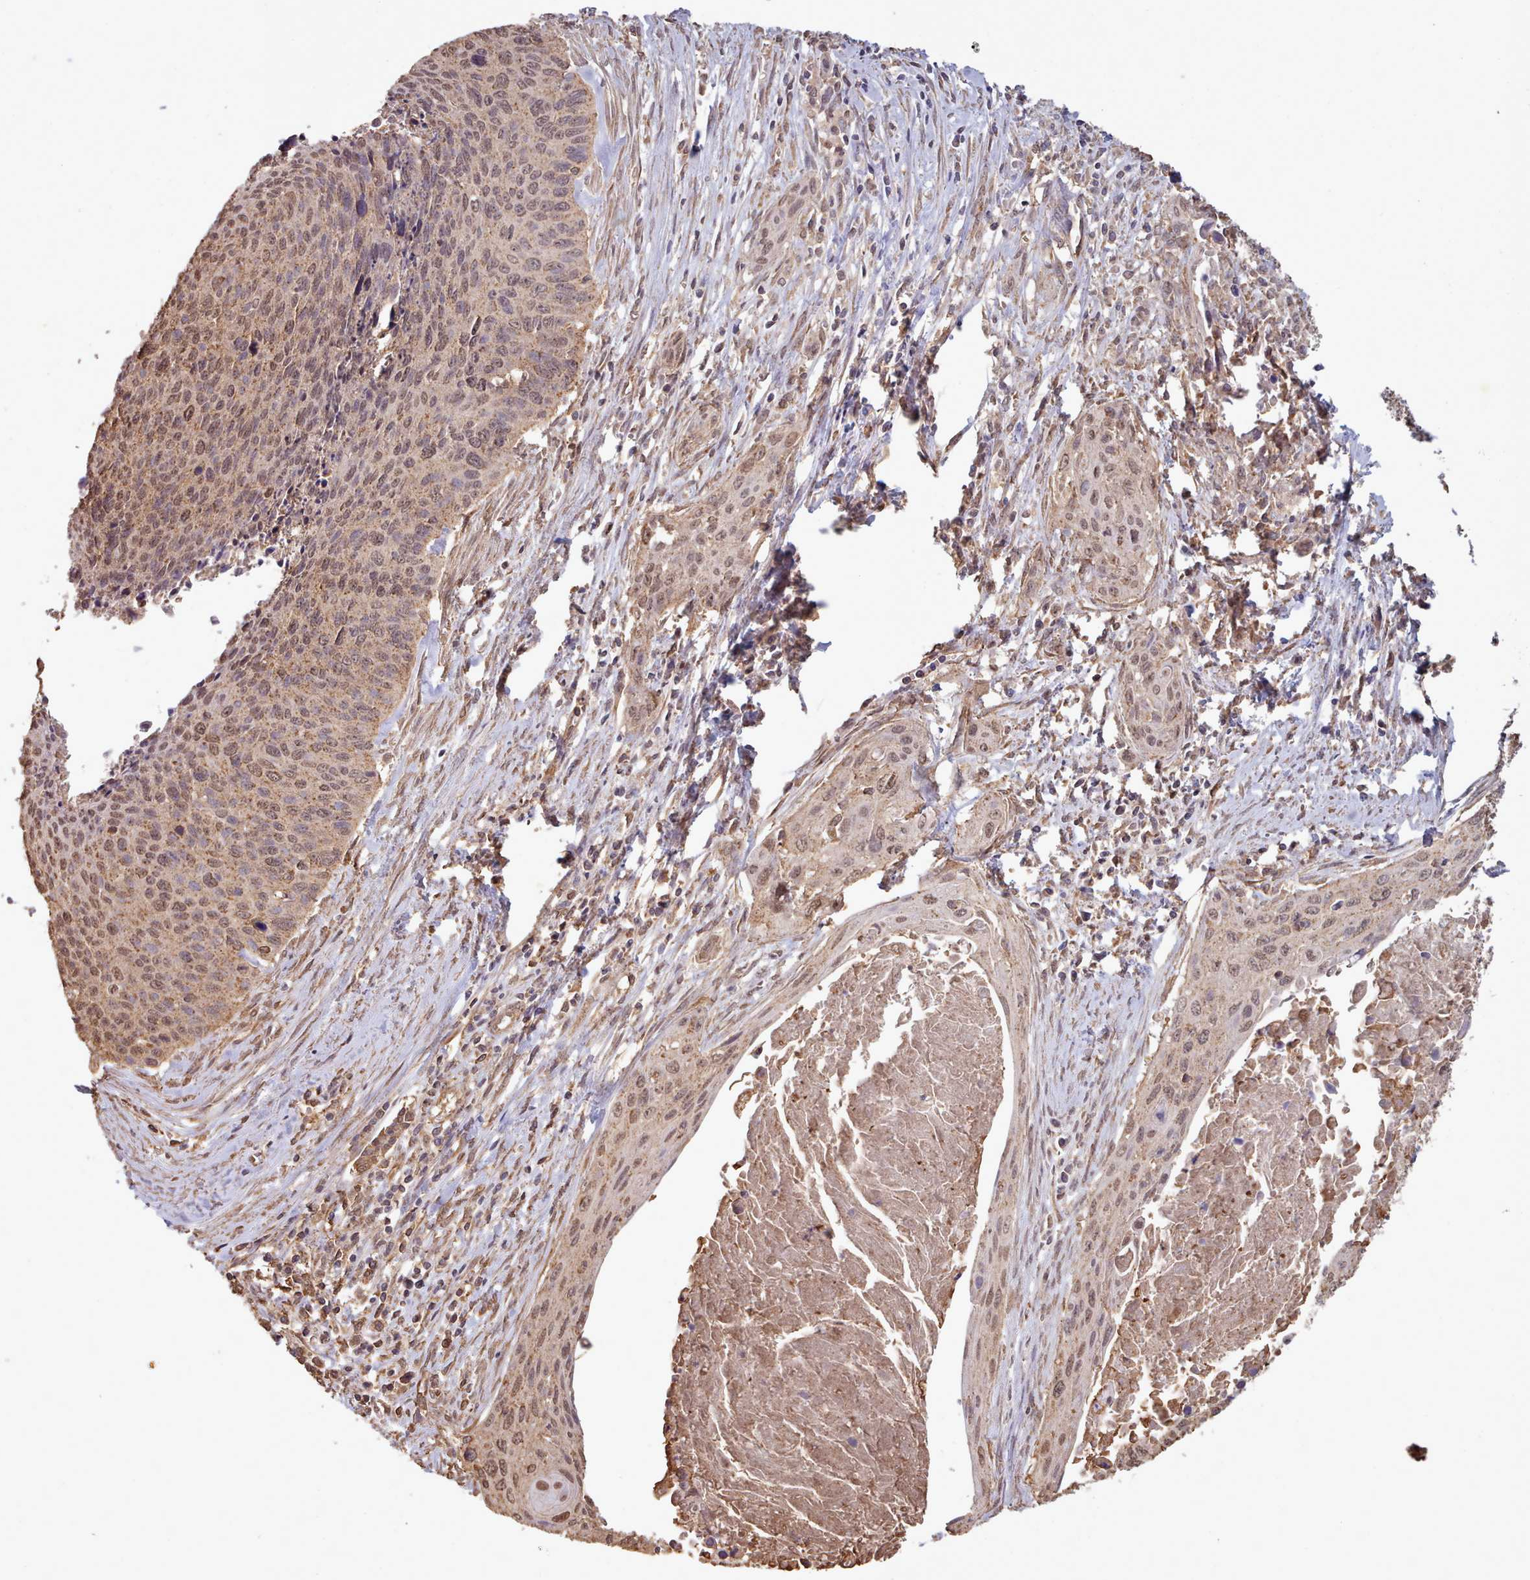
{"staining": {"intensity": "moderate", "quantity": ">75%", "location": "nuclear"}, "tissue": "cervical cancer", "cell_type": "Tumor cells", "image_type": "cancer", "snomed": [{"axis": "morphology", "description": "Squamous cell carcinoma, NOS"}, {"axis": "topography", "description": "Cervix"}], "caption": "Immunohistochemical staining of cervical cancer (squamous cell carcinoma) displays moderate nuclear protein staining in approximately >75% of tumor cells.", "gene": "METRN", "patient": {"sex": "female", "age": 55}}